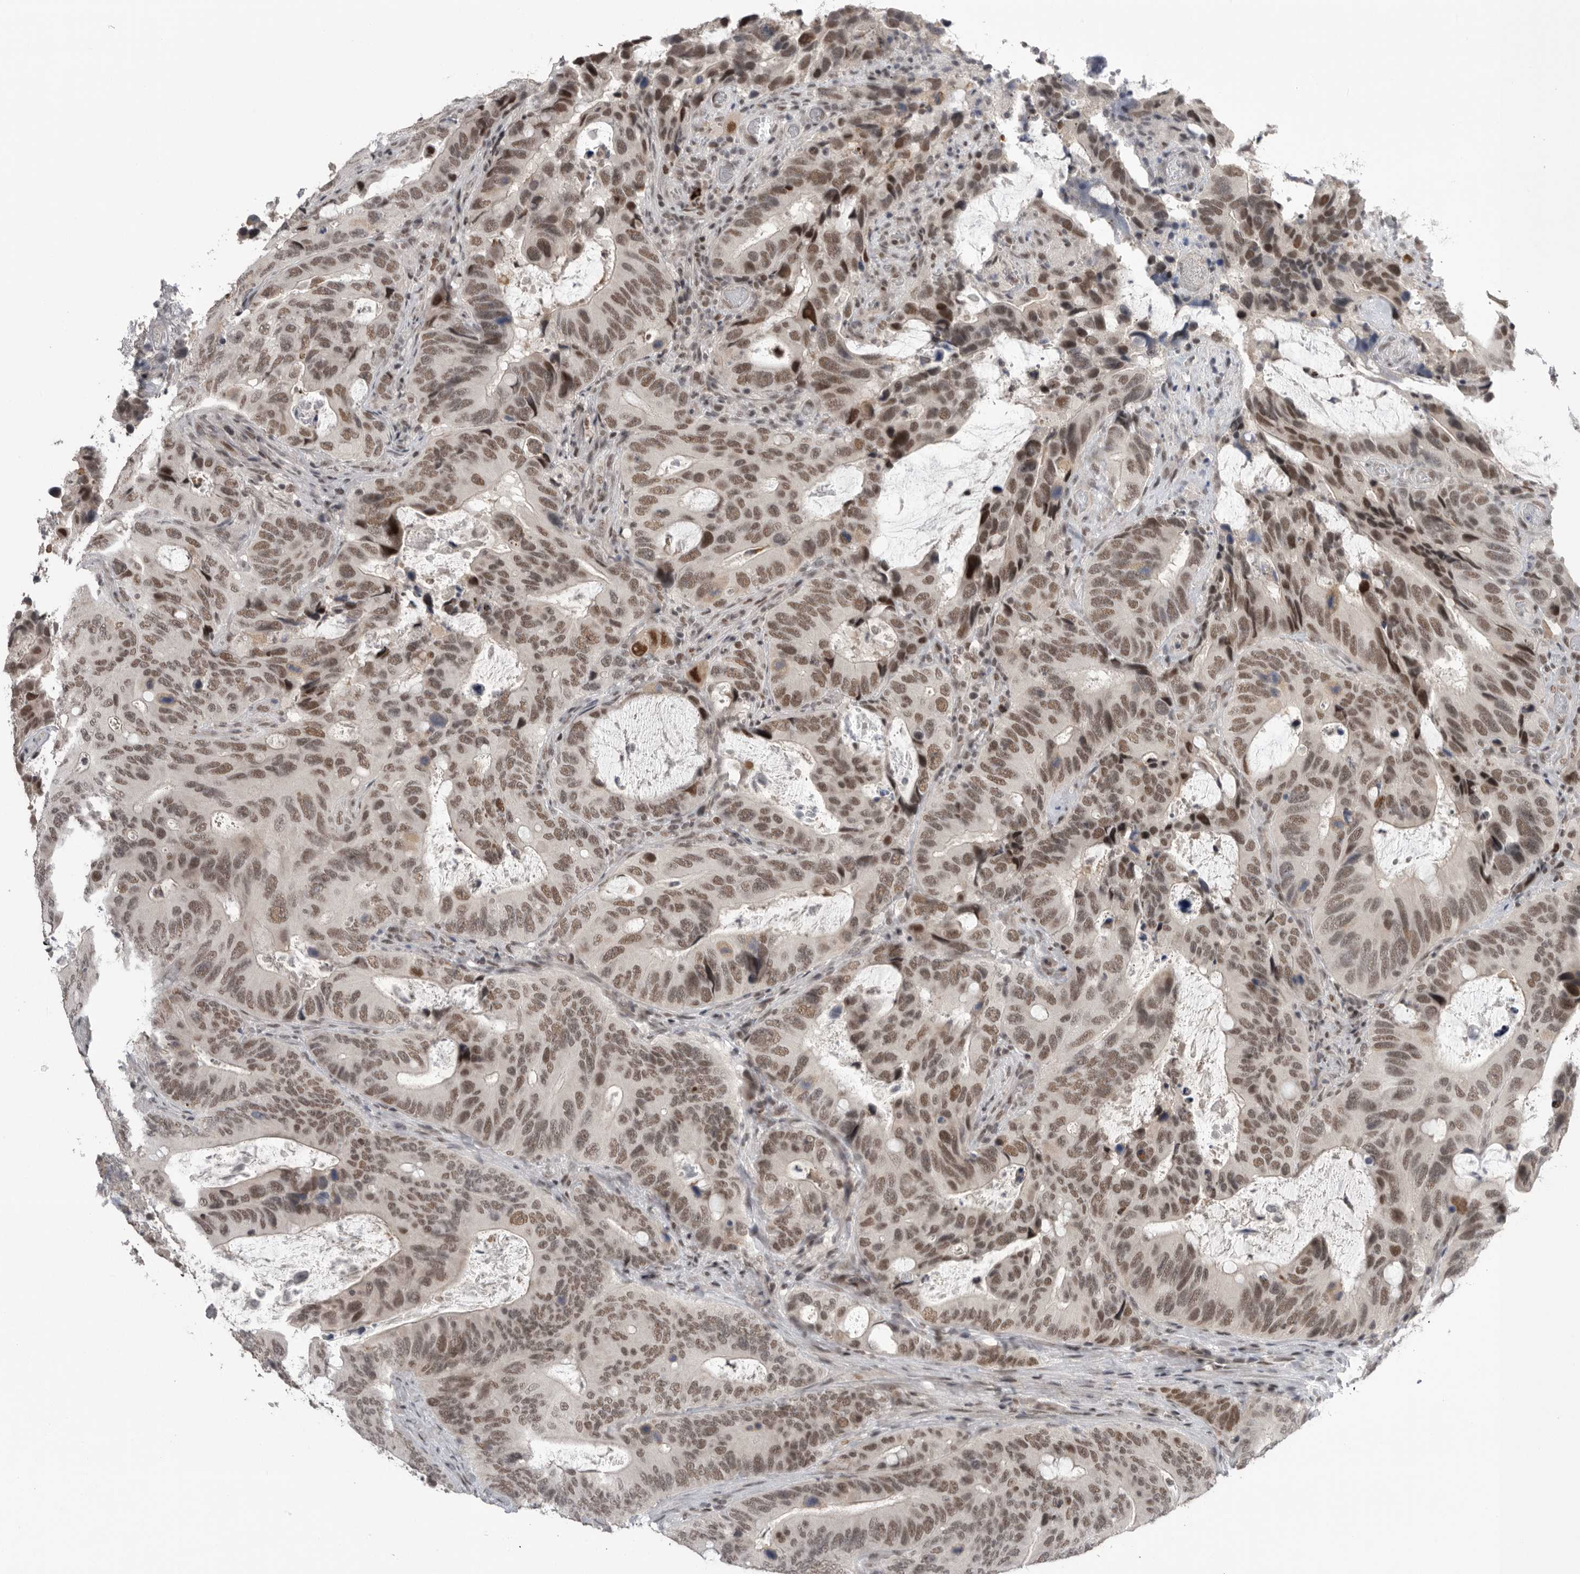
{"staining": {"intensity": "moderate", "quantity": ">75%", "location": "nuclear"}, "tissue": "colorectal cancer", "cell_type": "Tumor cells", "image_type": "cancer", "snomed": [{"axis": "morphology", "description": "Adenocarcinoma, NOS"}, {"axis": "topography", "description": "Colon"}], "caption": "Immunohistochemical staining of adenocarcinoma (colorectal) exhibits medium levels of moderate nuclear positivity in approximately >75% of tumor cells.", "gene": "POU5F1", "patient": {"sex": "male", "age": 83}}